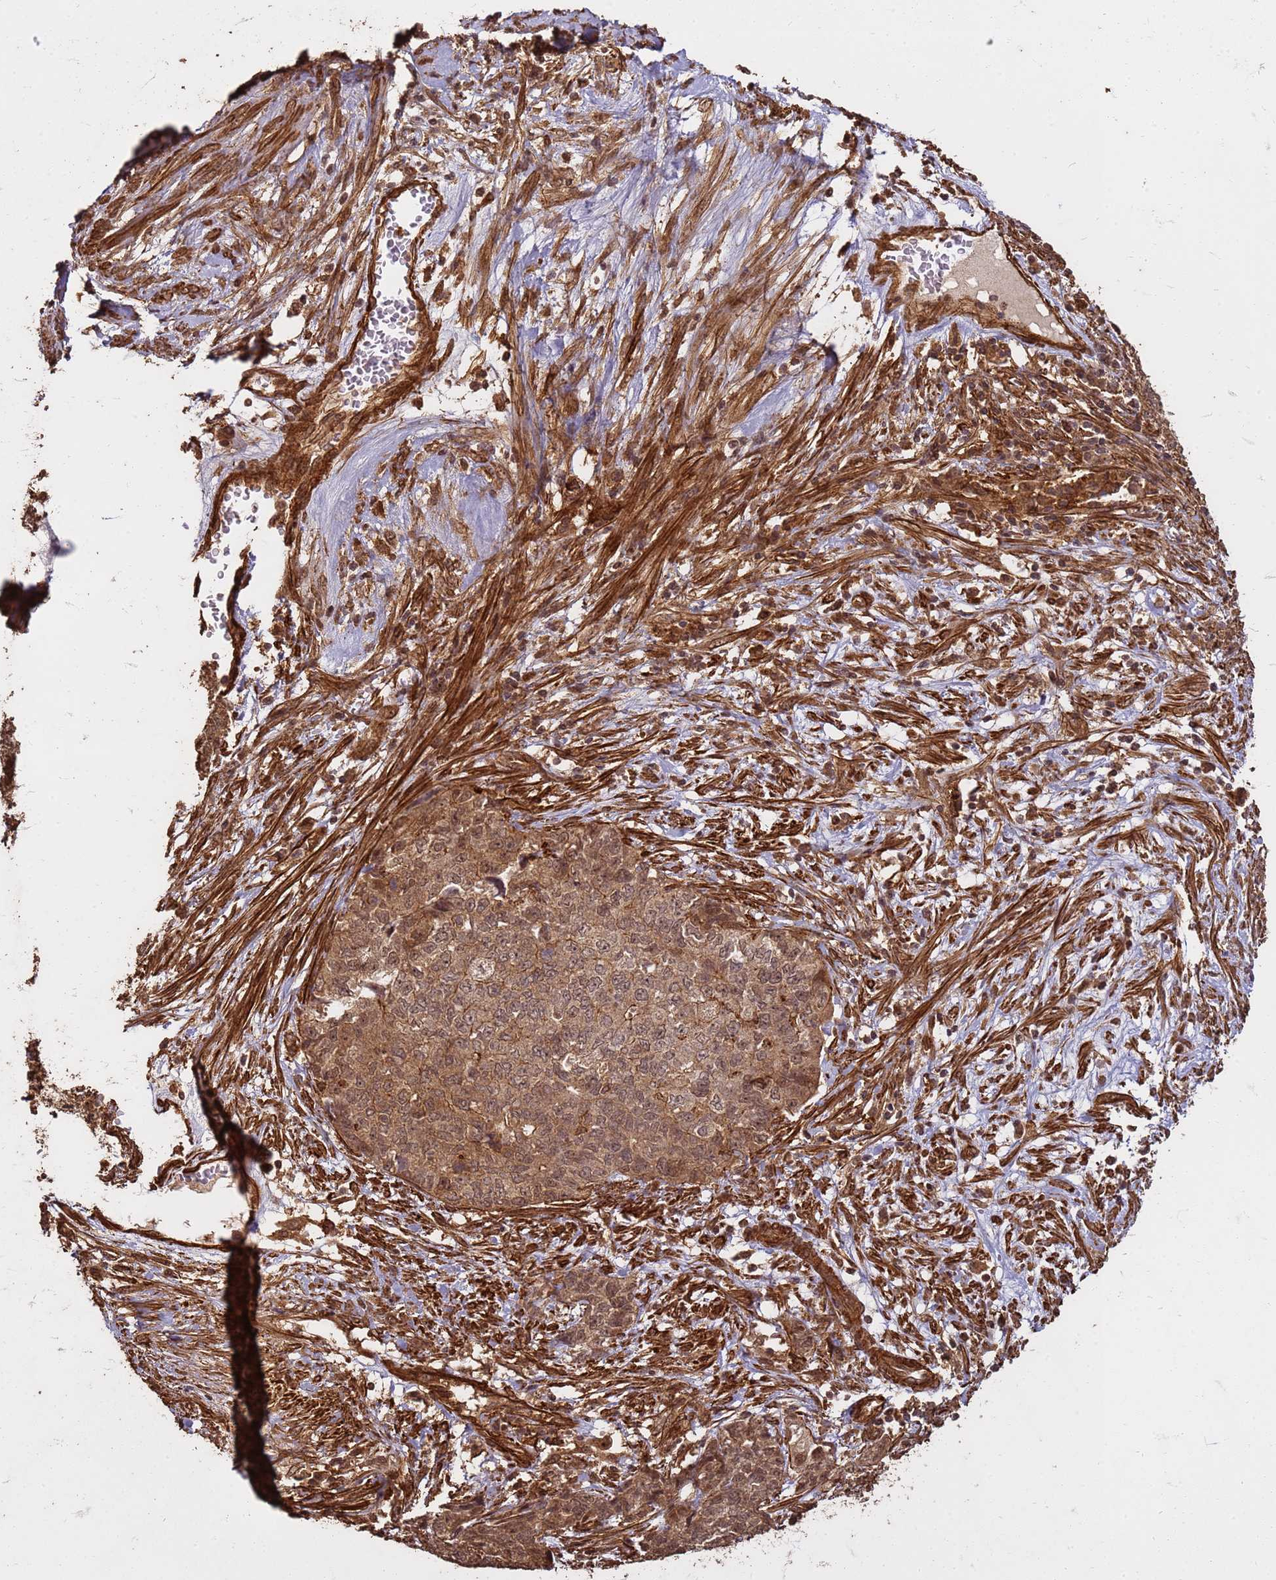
{"staining": {"intensity": "moderate", "quantity": ">75%", "location": "cytoplasmic/membranous"}, "tissue": "cervical cancer", "cell_type": "Tumor cells", "image_type": "cancer", "snomed": [{"axis": "morphology", "description": "Squamous cell carcinoma, NOS"}, {"axis": "topography", "description": "Cervix"}], "caption": "Protein analysis of cervical squamous cell carcinoma tissue displays moderate cytoplasmic/membranous expression in about >75% of tumor cells.", "gene": "KIF26A", "patient": {"sex": "female", "age": 63}}